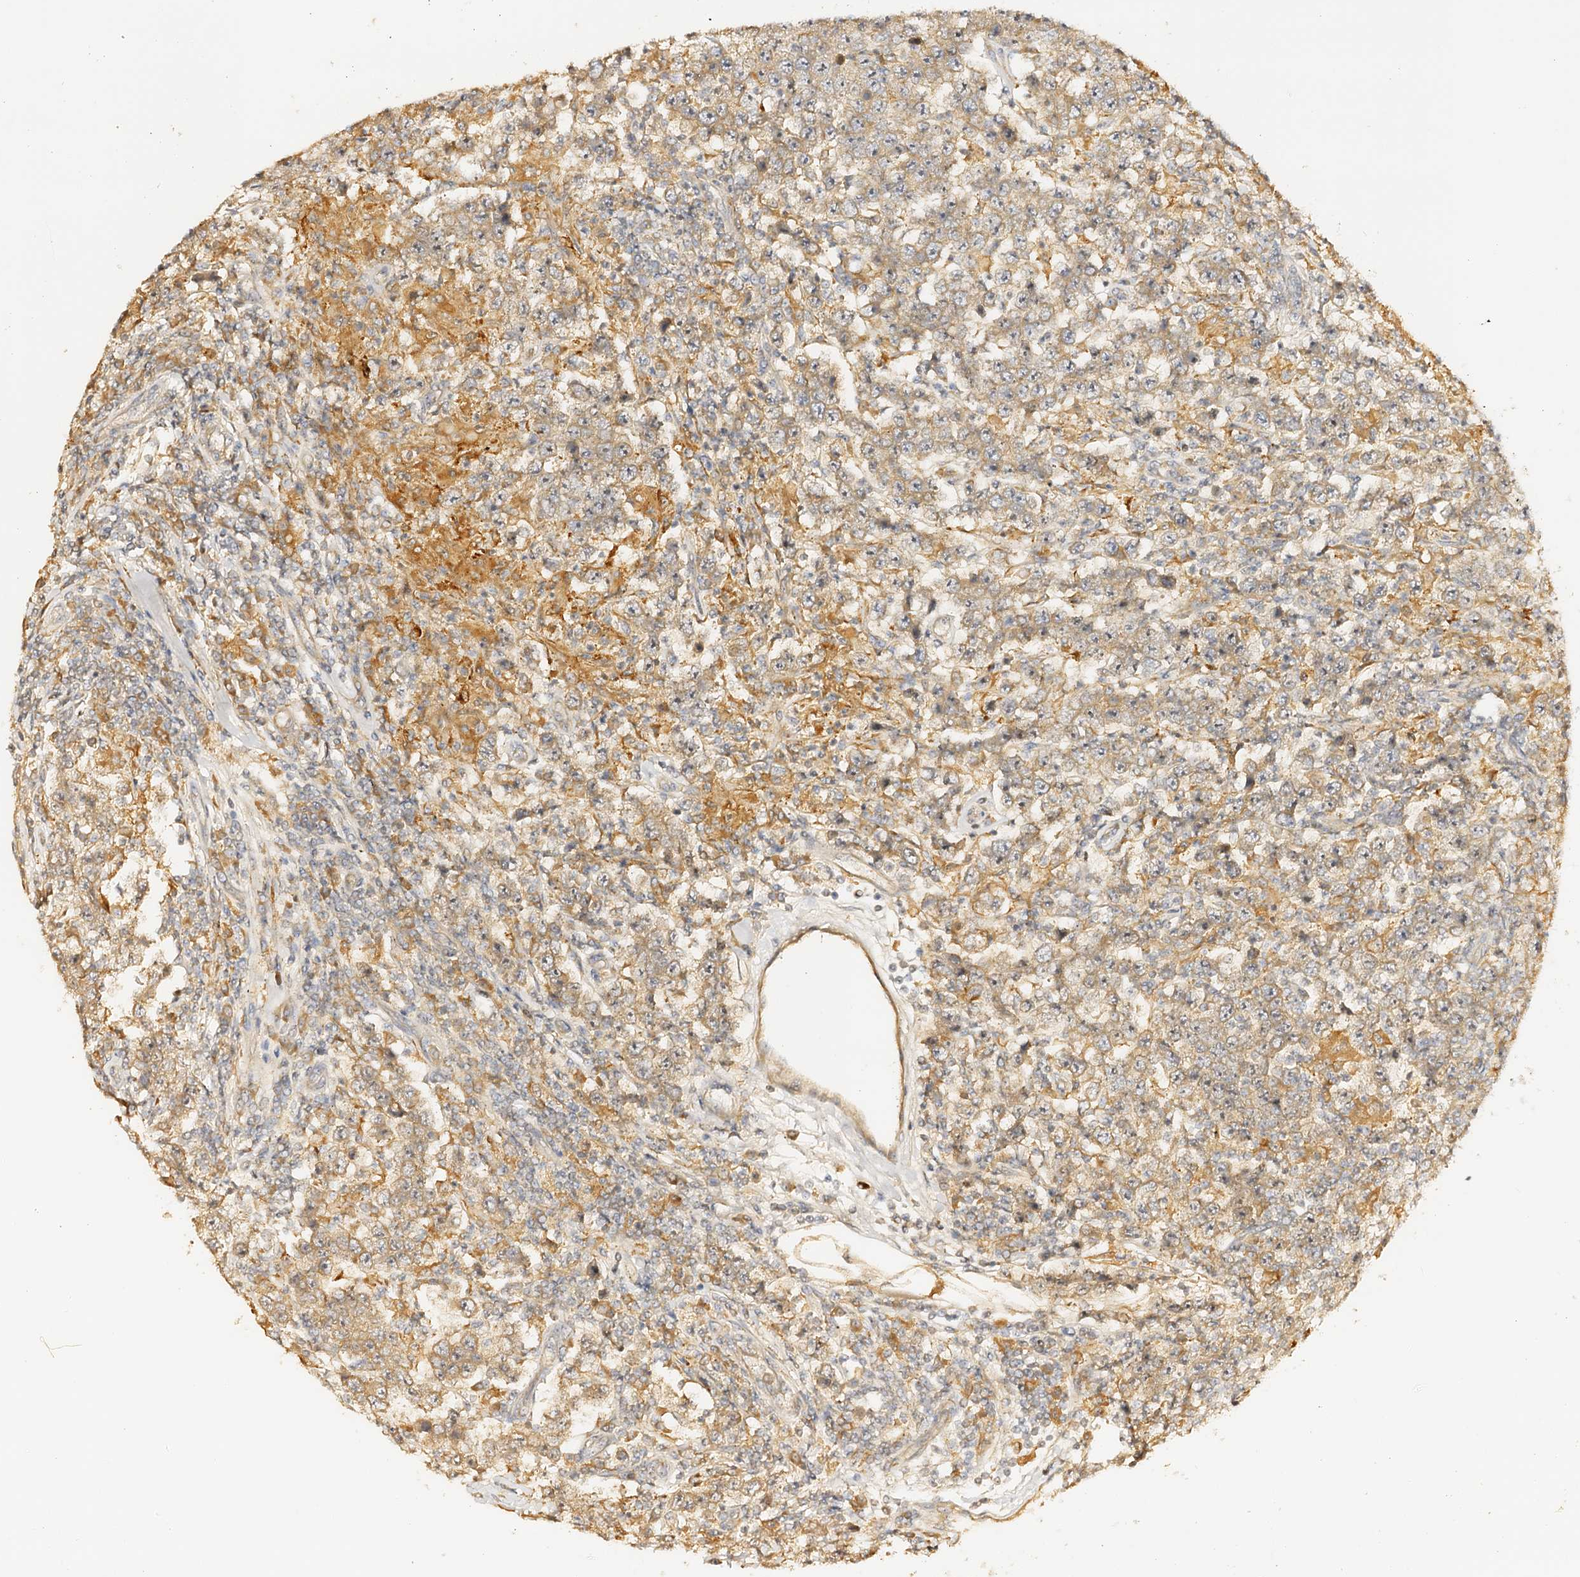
{"staining": {"intensity": "weak", "quantity": "25%-75%", "location": "cytoplasmic/membranous"}, "tissue": "testis cancer", "cell_type": "Tumor cells", "image_type": "cancer", "snomed": [{"axis": "morphology", "description": "Normal tissue, NOS"}, {"axis": "morphology", "description": "Urothelial carcinoma, High grade"}, {"axis": "morphology", "description": "Seminoma, NOS"}, {"axis": "morphology", "description": "Carcinoma, Embryonal, NOS"}, {"axis": "topography", "description": "Urinary bladder"}, {"axis": "topography", "description": "Testis"}], "caption": "A brown stain labels weak cytoplasmic/membranous staining of a protein in testis embryonal carcinoma tumor cells.", "gene": "DMXL2", "patient": {"sex": "male", "age": 41}}